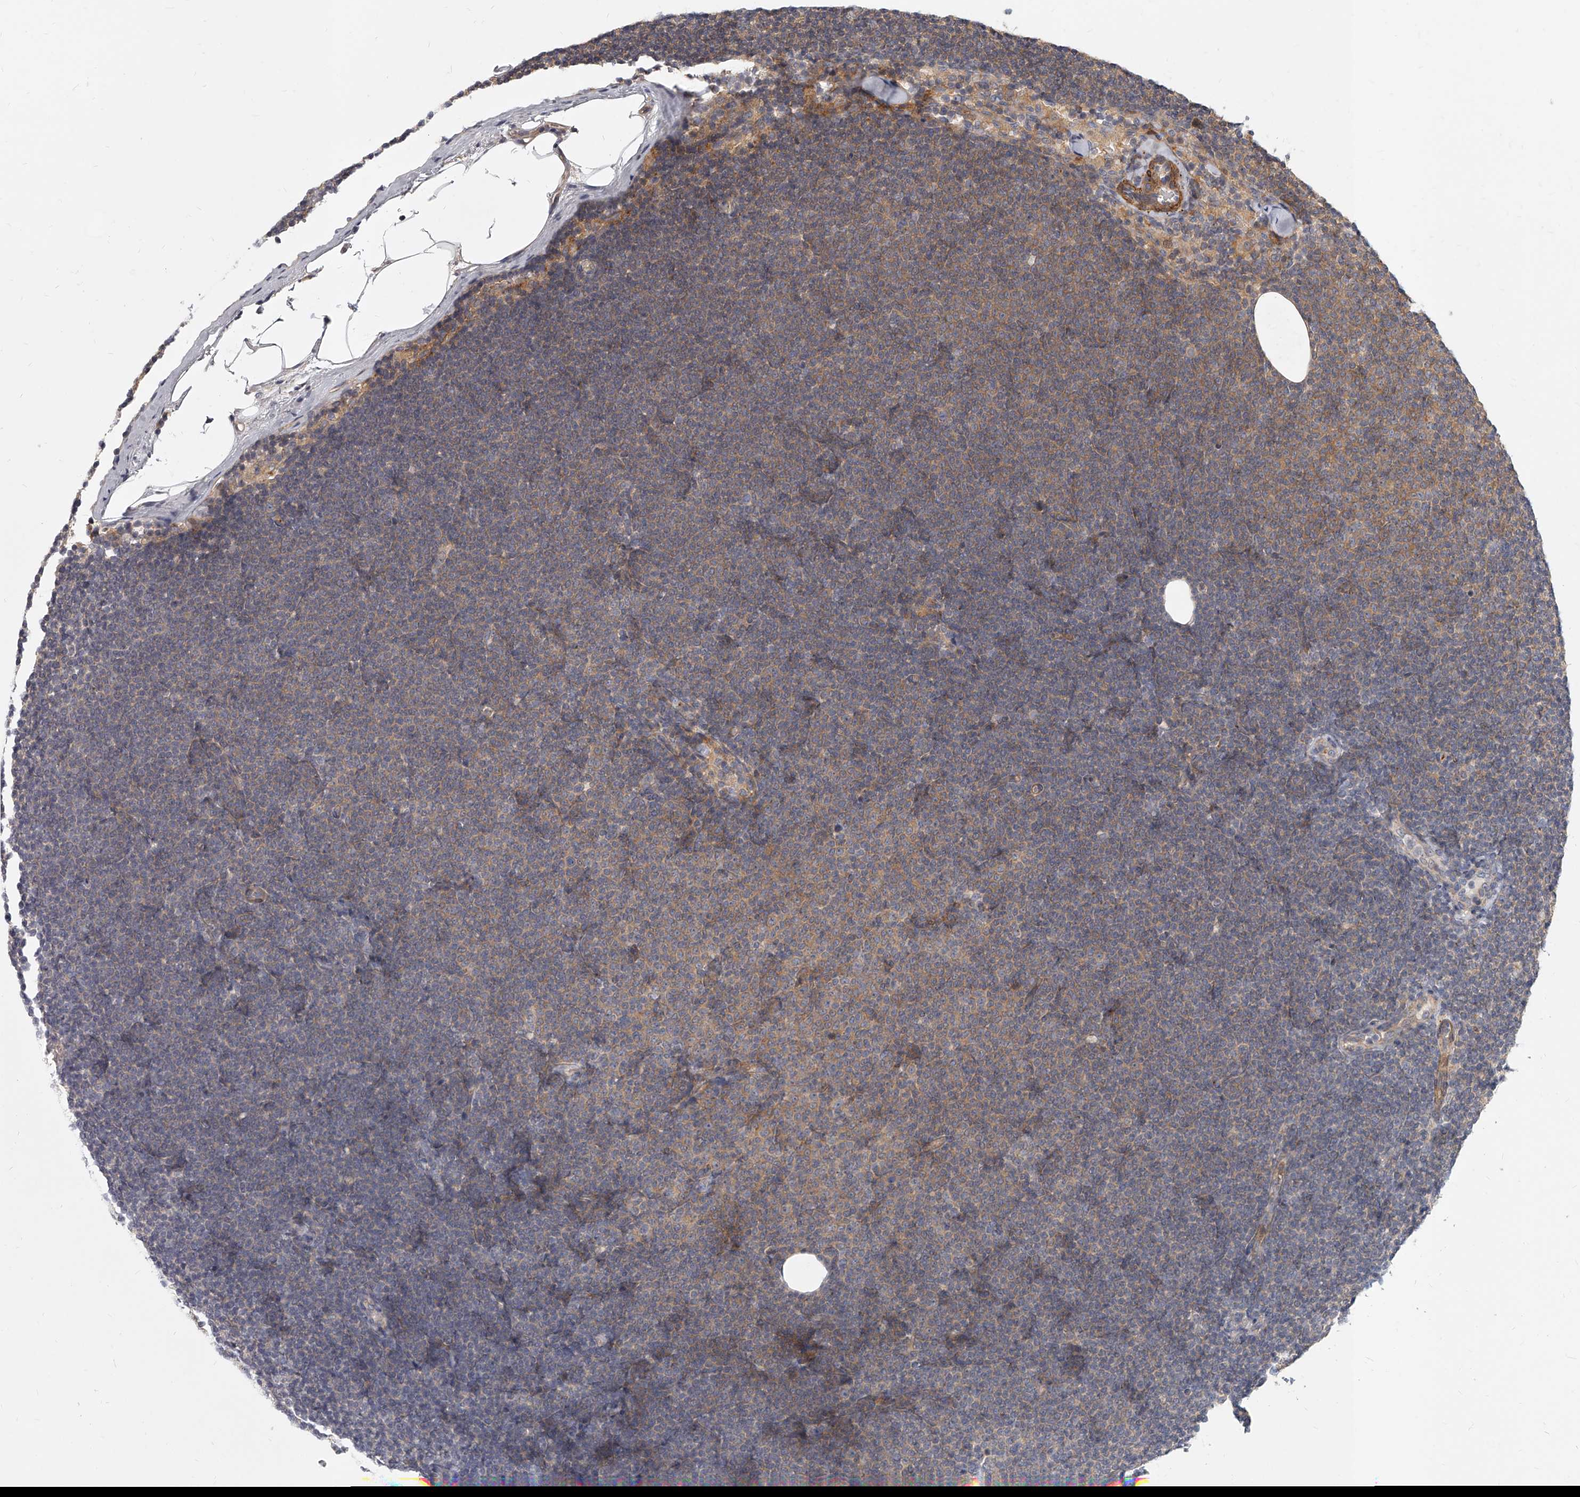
{"staining": {"intensity": "moderate", "quantity": "25%-75%", "location": "cytoplasmic/membranous"}, "tissue": "lymphoma", "cell_type": "Tumor cells", "image_type": "cancer", "snomed": [{"axis": "morphology", "description": "Malignant lymphoma, non-Hodgkin's type, Low grade"}, {"axis": "topography", "description": "Lymph node"}], "caption": "DAB immunohistochemical staining of human malignant lymphoma, non-Hodgkin's type (low-grade) demonstrates moderate cytoplasmic/membranous protein positivity in about 25%-75% of tumor cells.", "gene": "SLC37A1", "patient": {"sex": "female", "age": 53}}